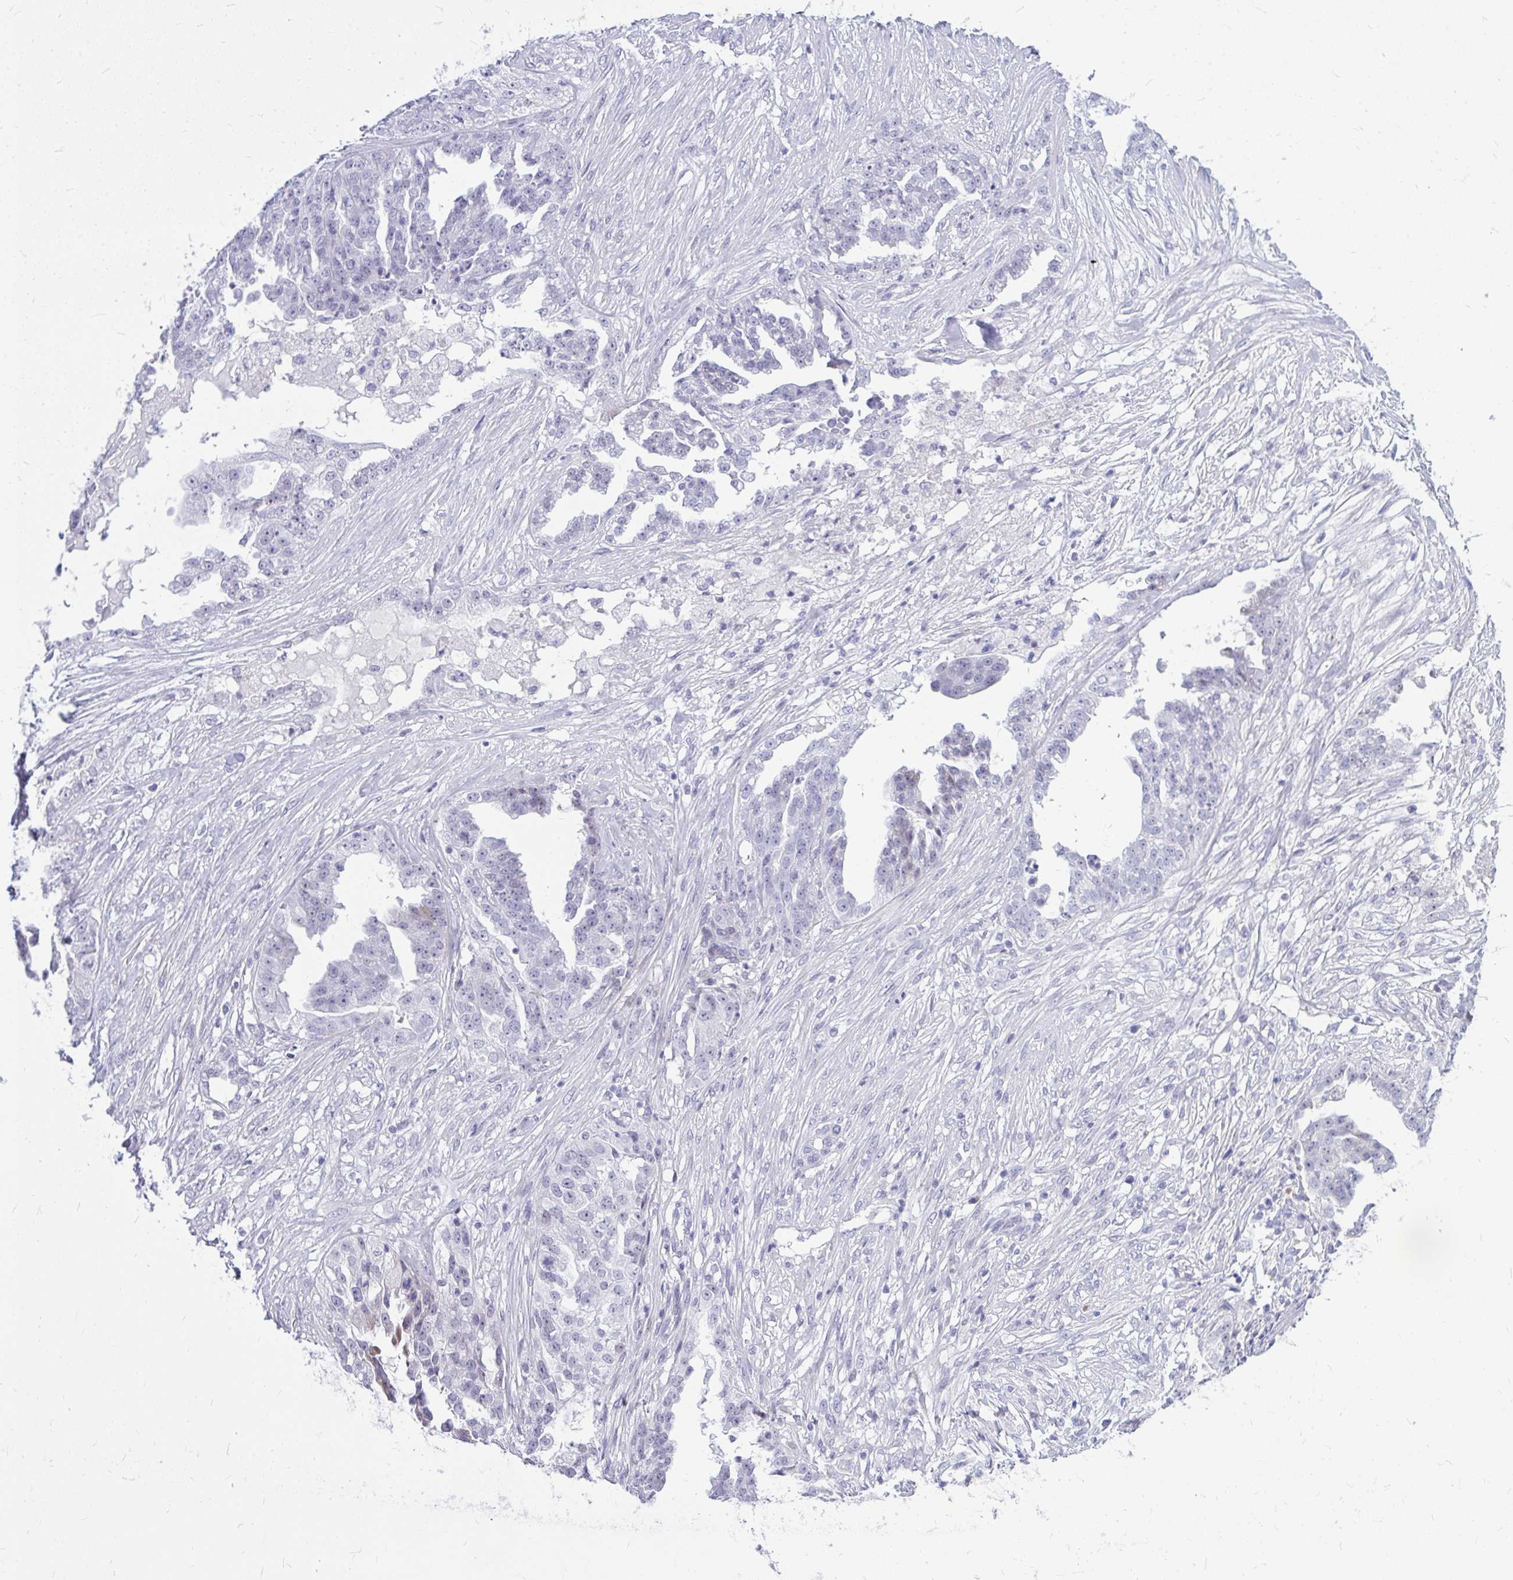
{"staining": {"intensity": "negative", "quantity": "none", "location": "none"}, "tissue": "ovarian cancer", "cell_type": "Tumor cells", "image_type": "cancer", "snomed": [{"axis": "morphology", "description": "Cystadenocarcinoma, serous, NOS"}, {"axis": "topography", "description": "Ovary"}], "caption": "The micrograph exhibits no significant positivity in tumor cells of ovarian cancer (serous cystadenocarcinoma).", "gene": "ZSCAN25", "patient": {"sex": "female", "age": 58}}